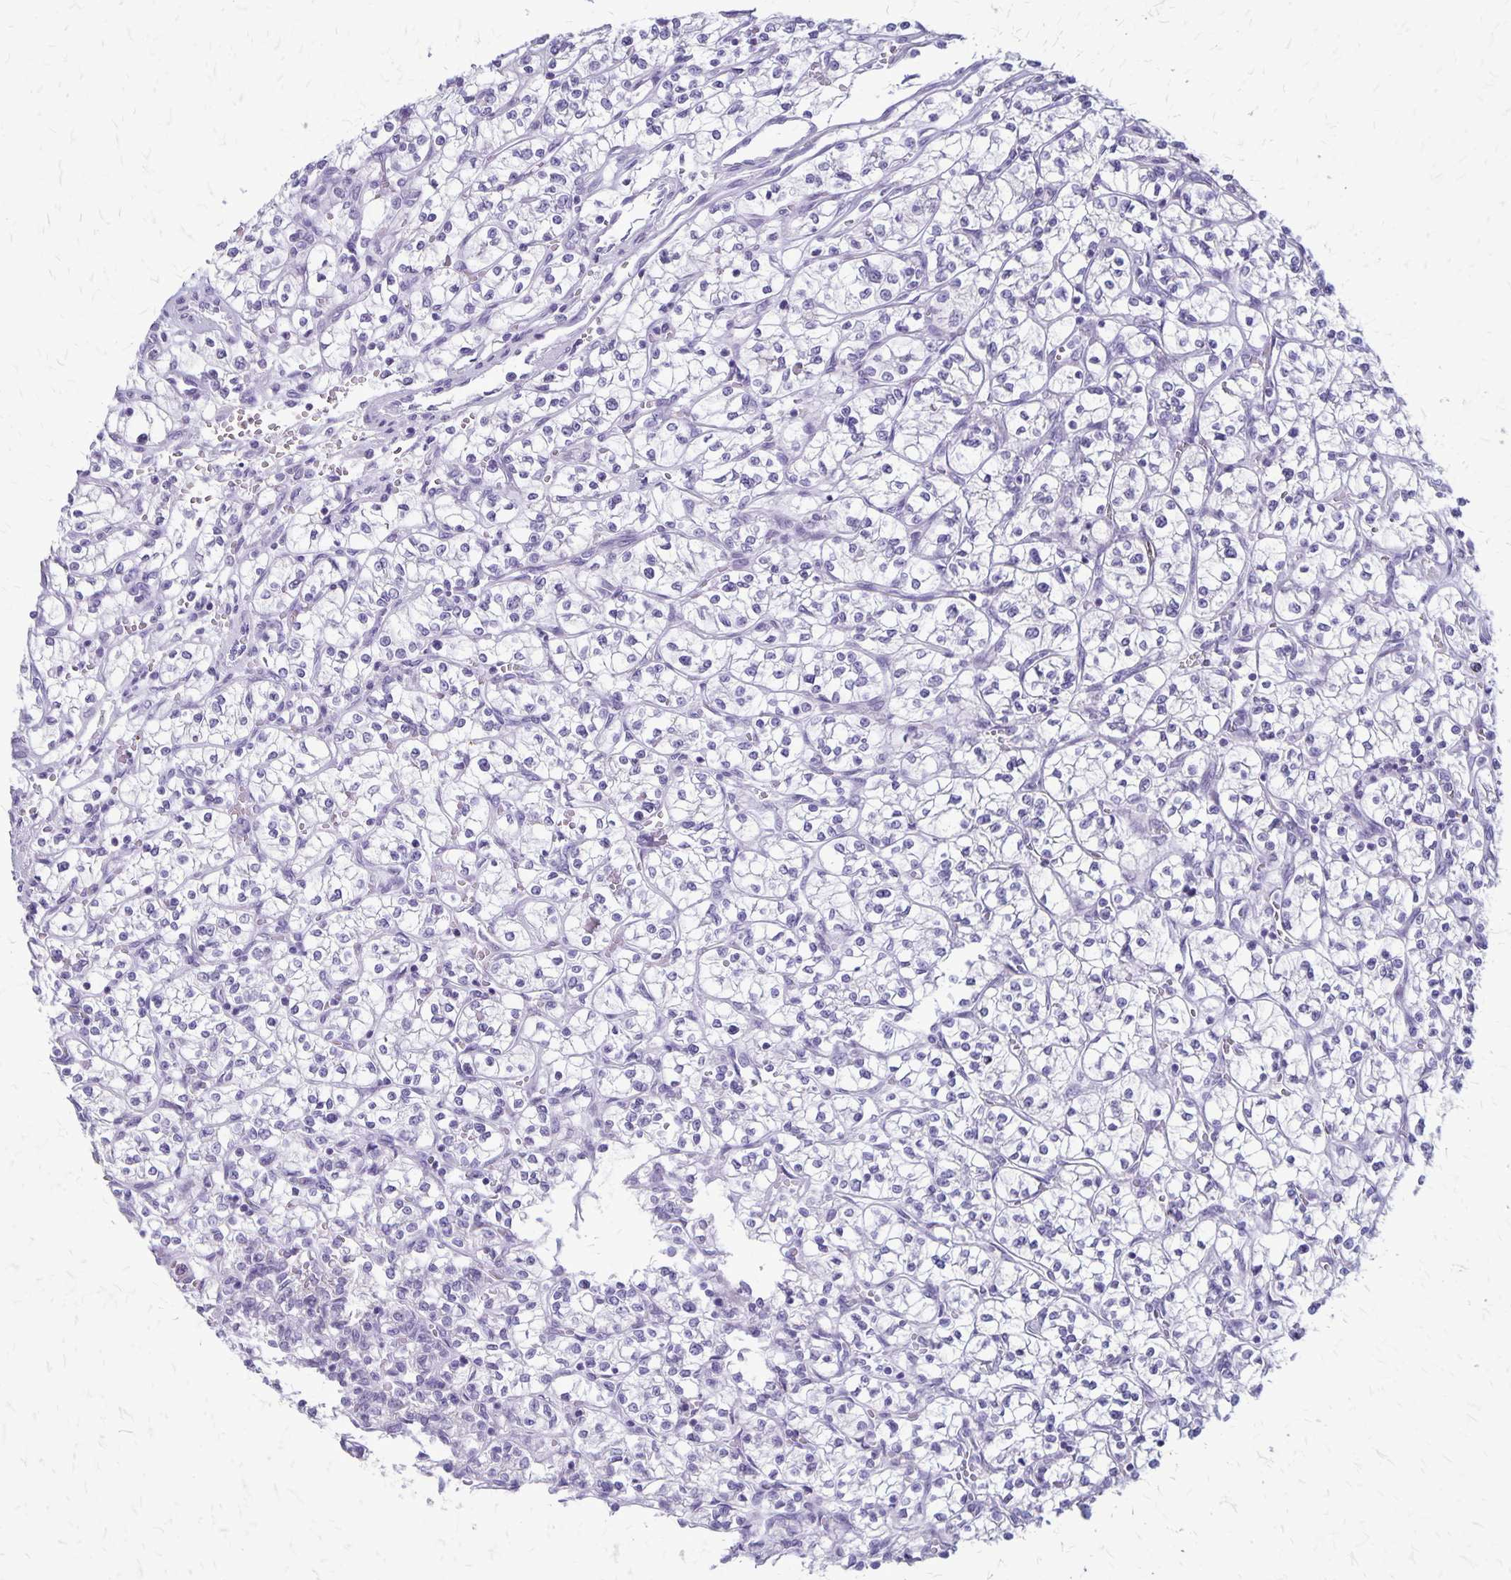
{"staining": {"intensity": "negative", "quantity": "none", "location": "none"}, "tissue": "renal cancer", "cell_type": "Tumor cells", "image_type": "cancer", "snomed": [{"axis": "morphology", "description": "Adenocarcinoma, NOS"}, {"axis": "topography", "description": "Kidney"}], "caption": "The photomicrograph displays no significant staining in tumor cells of renal cancer (adenocarcinoma).", "gene": "PLXNB3", "patient": {"sex": "female", "age": 64}}